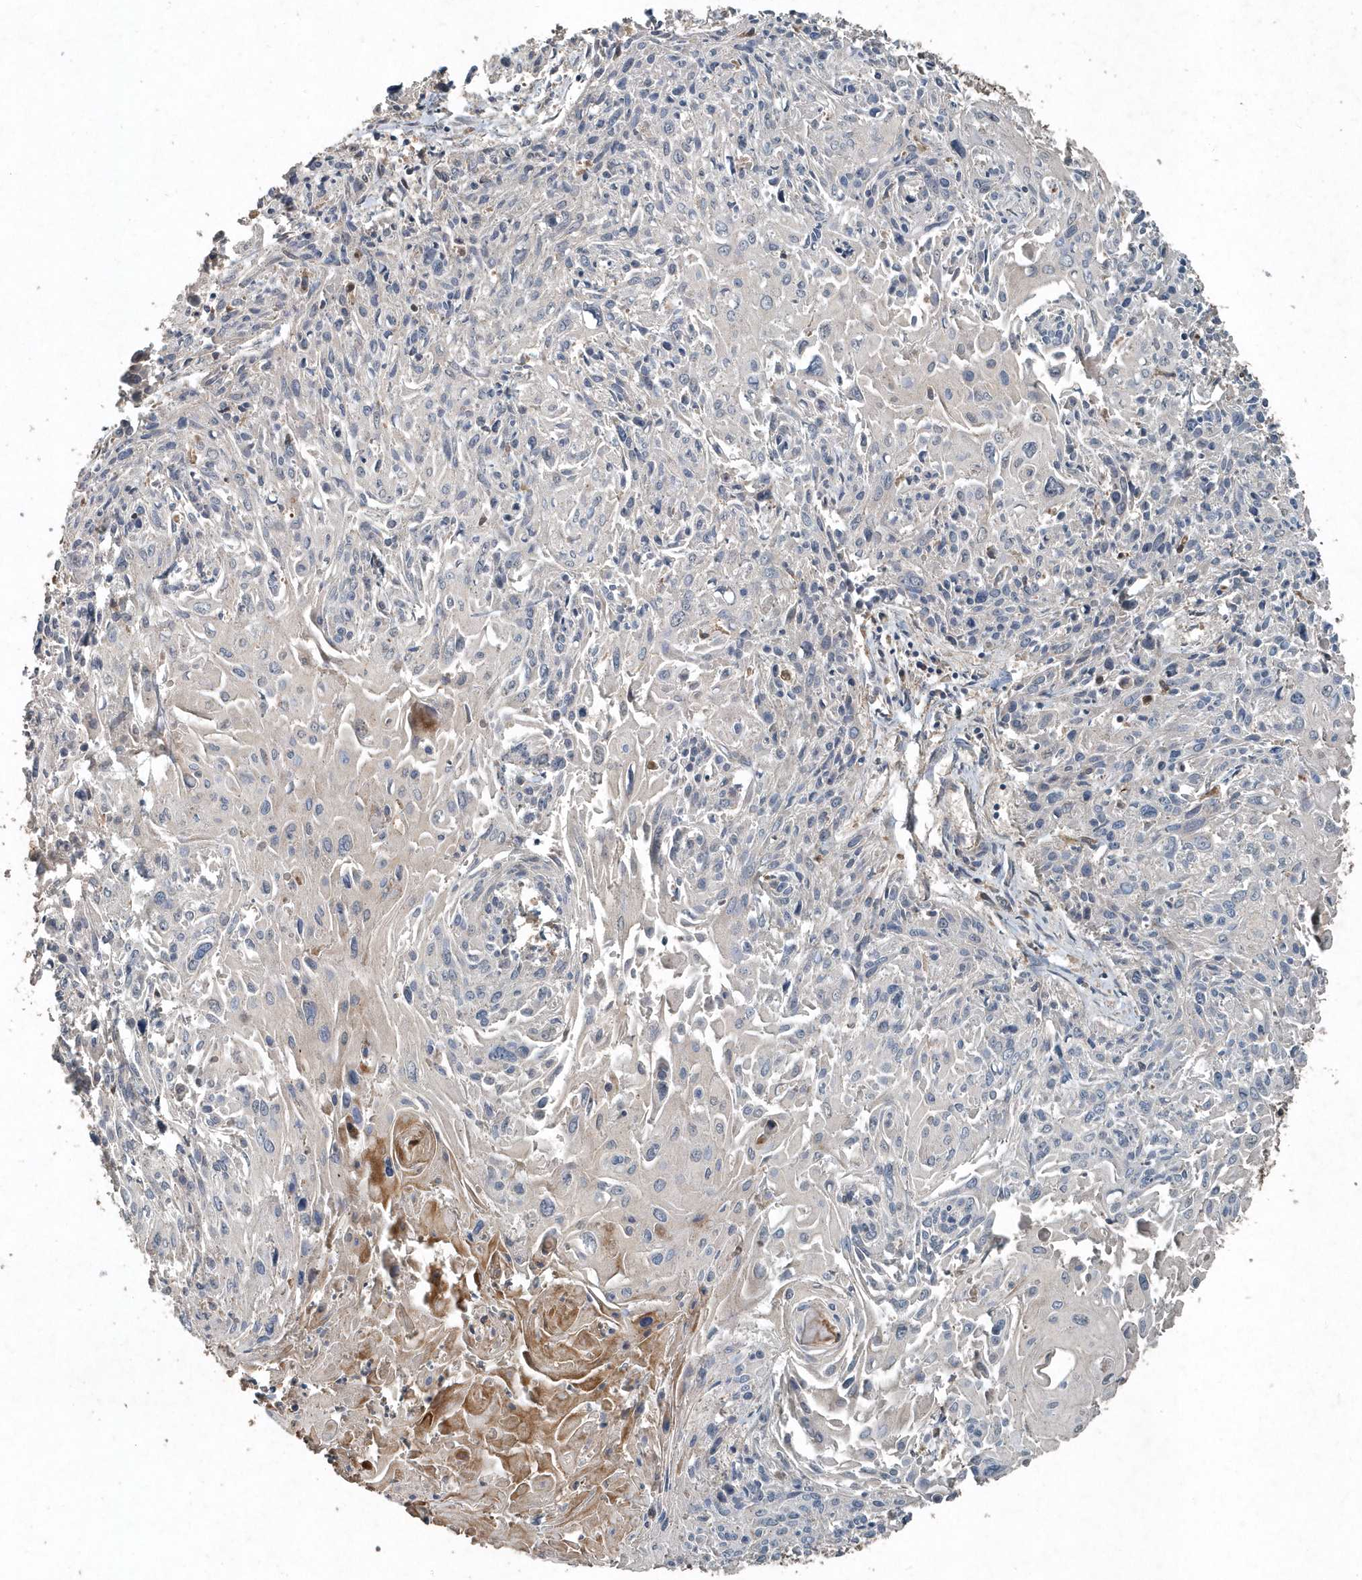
{"staining": {"intensity": "negative", "quantity": "none", "location": "none"}, "tissue": "cervical cancer", "cell_type": "Tumor cells", "image_type": "cancer", "snomed": [{"axis": "morphology", "description": "Squamous cell carcinoma, NOS"}, {"axis": "topography", "description": "Cervix"}], "caption": "Protein analysis of cervical cancer demonstrates no significant positivity in tumor cells.", "gene": "SCFD2", "patient": {"sex": "female", "age": 51}}